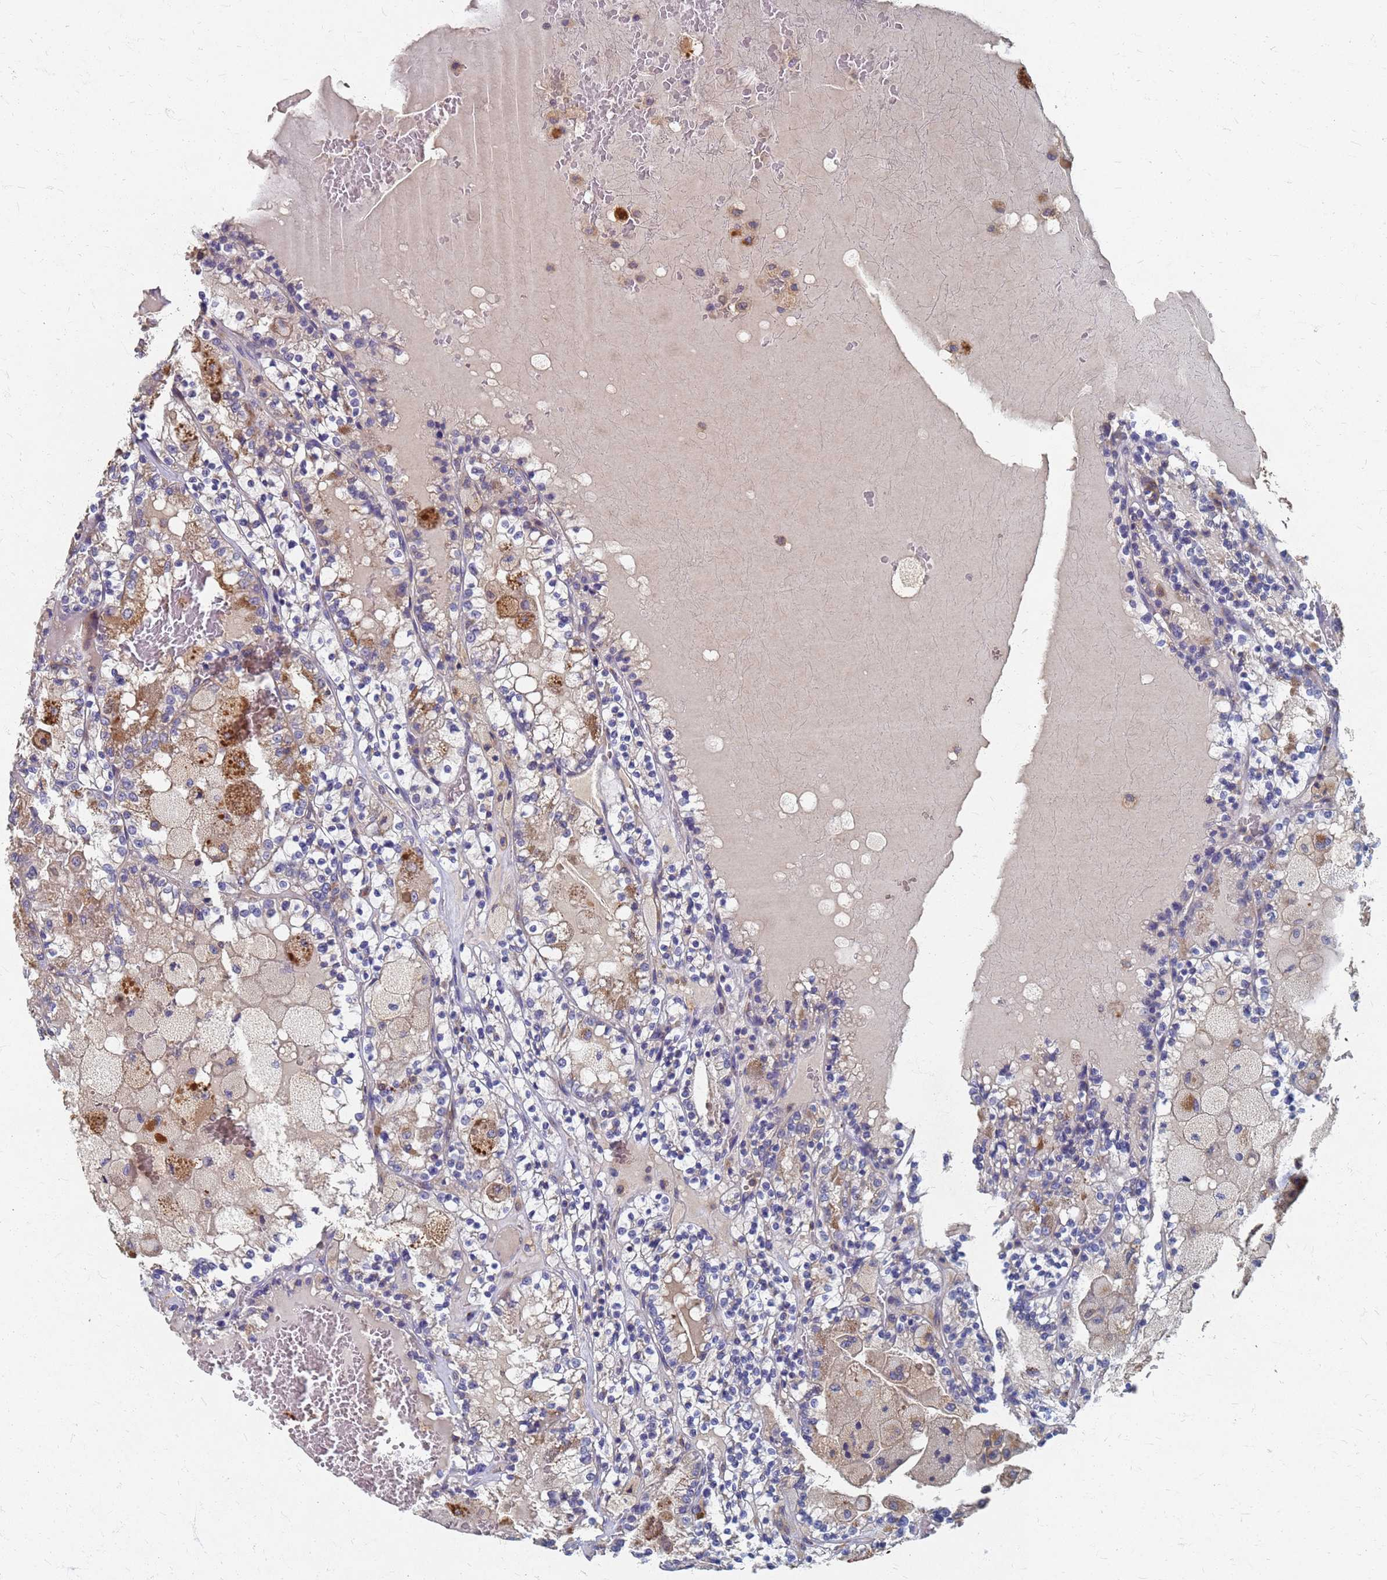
{"staining": {"intensity": "moderate", "quantity": "25%-75%", "location": "cytoplasmic/membranous"}, "tissue": "renal cancer", "cell_type": "Tumor cells", "image_type": "cancer", "snomed": [{"axis": "morphology", "description": "Adenocarcinoma, NOS"}, {"axis": "topography", "description": "Kidney"}], "caption": "The immunohistochemical stain highlights moderate cytoplasmic/membranous positivity in tumor cells of renal adenocarcinoma tissue. The protein of interest is stained brown, and the nuclei are stained in blue (DAB (3,3'-diaminobenzidine) IHC with brightfield microscopy, high magnification).", "gene": "KRCC1", "patient": {"sex": "female", "age": 56}}